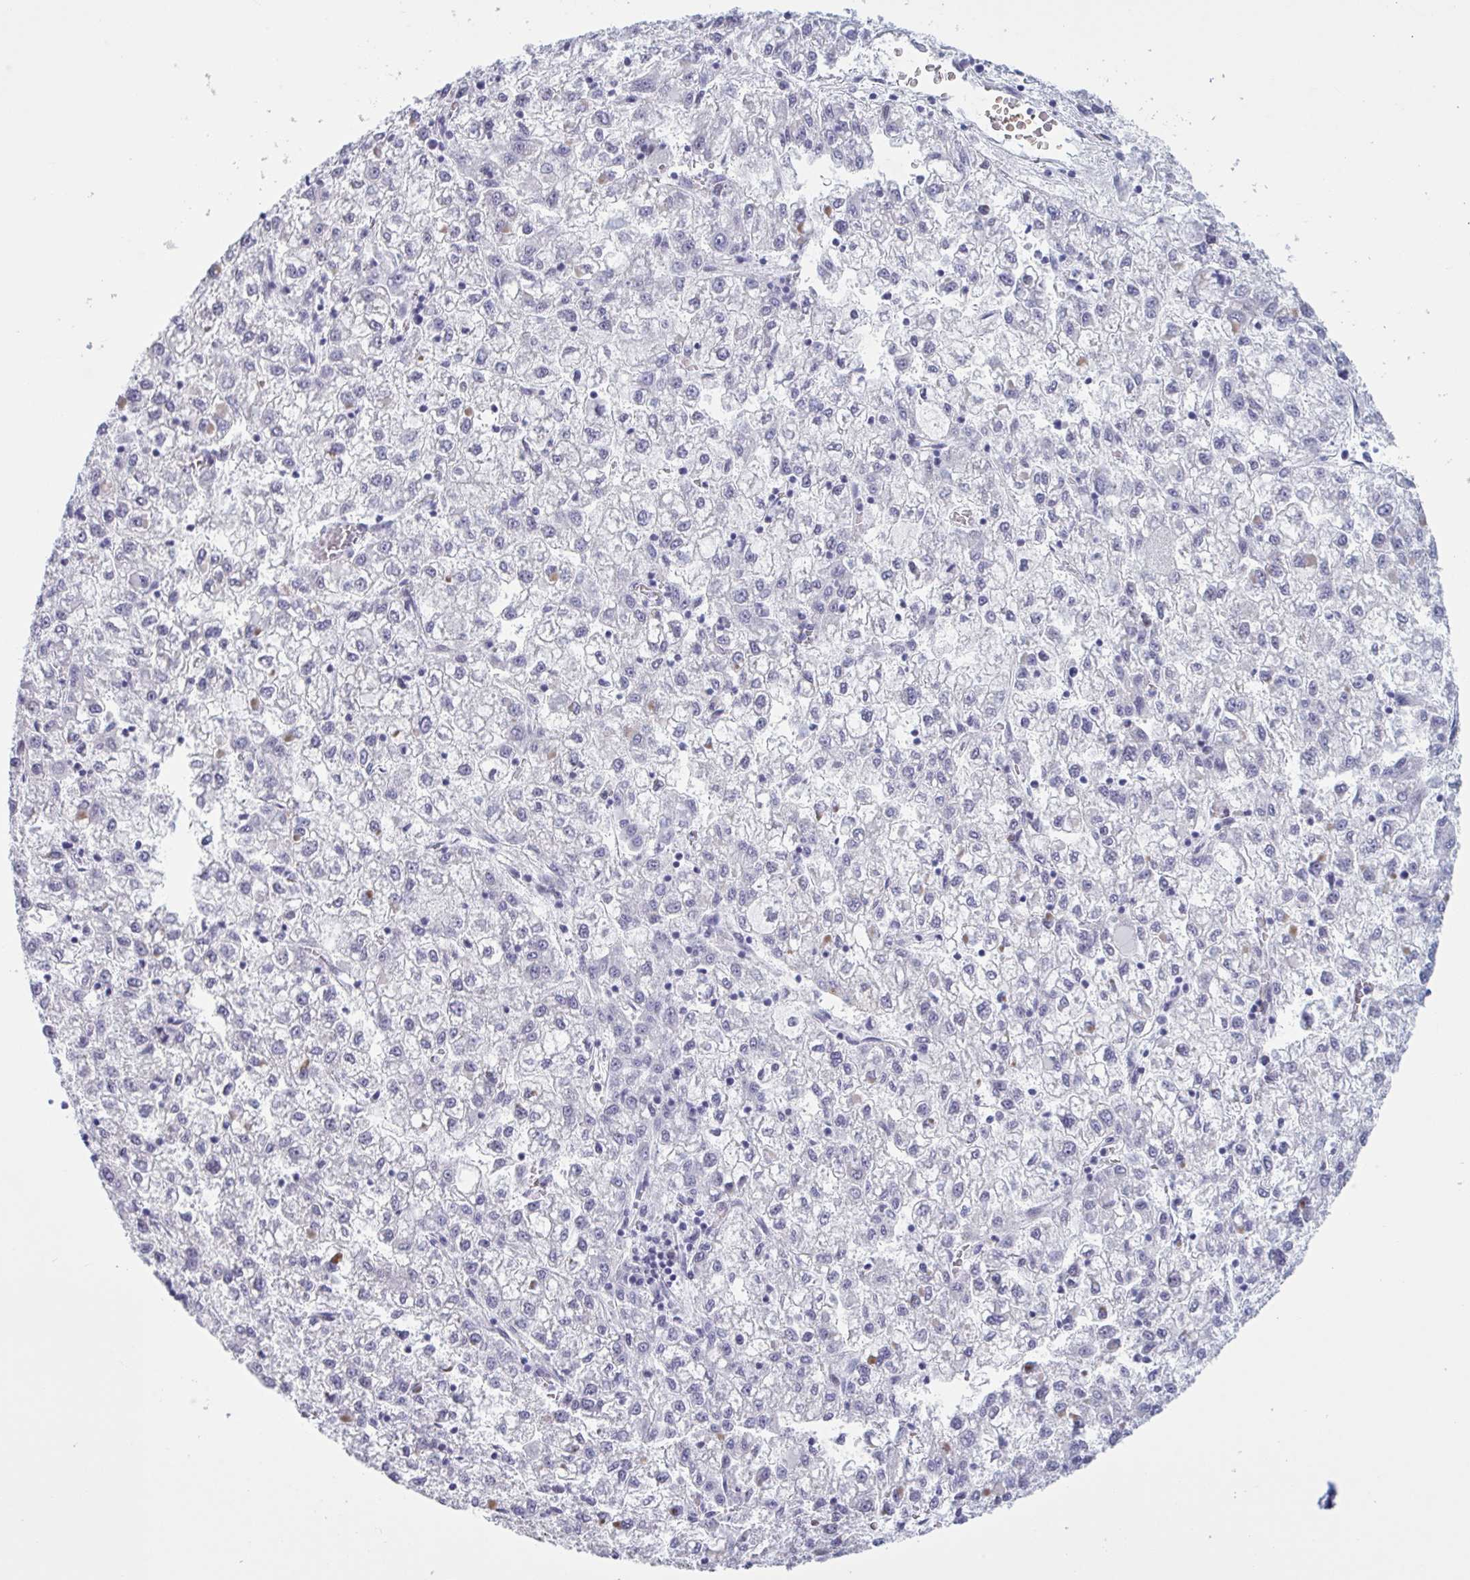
{"staining": {"intensity": "negative", "quantity": "none", "location": "none"}, "tissue": "liver cancer", "cell_type": "Tumor cells", "image_type": "cancer", "snomed": [{"axis": "morphology", "description": "Carcinoma, Hepatocellular, NOS"}, {"axis": "topography", "description": "Liver"}], "caption": "High power microscopy image of an immunohistochemistry (IHC) image of liver hepatocellular carcinoma, revealing no significant expression in tumor cells.", "gene": "HSD11B2", "patient": {"sex": "male", "age": 40}}